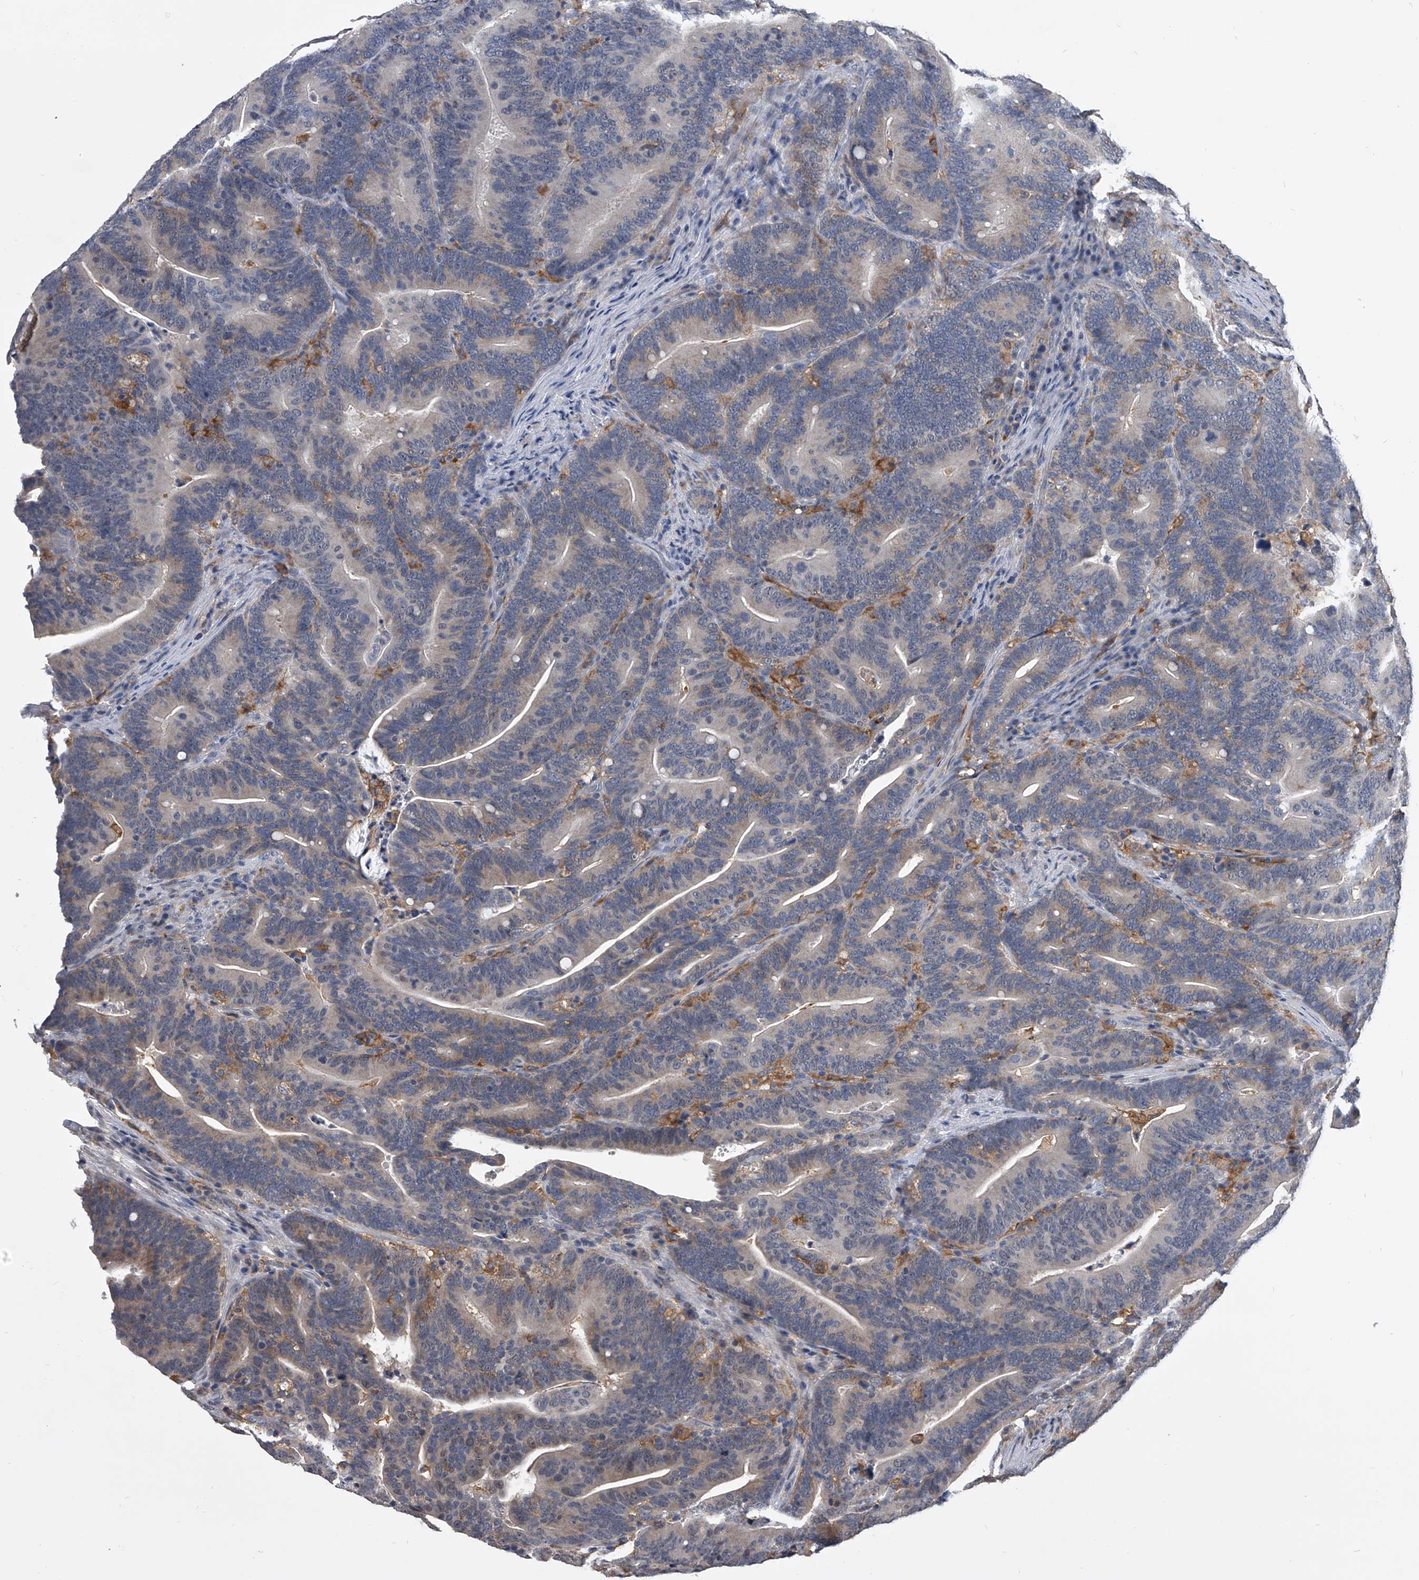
{"staining": {"intensity": "negative", "quantity": "none", "location": "none"}, "tissue": "colorectal cancer", "cell_type": "Tumor cells", "image_type": "cancer", "snomed": [{"axis": "morphology", "description": "Adenocarcinoma, NOS"}, {"axis": "topography", "description": "Colon"}], "caption": "This photomicrograph is of colorectal adenocarcinoma stained with immunohistochemistry to label a protein in brown with the nuclei are counter-stained blue. There is no positivity in tumor cells.", "gene": "MAP4K3", "patient": {"sex": "female", "age": 66}}